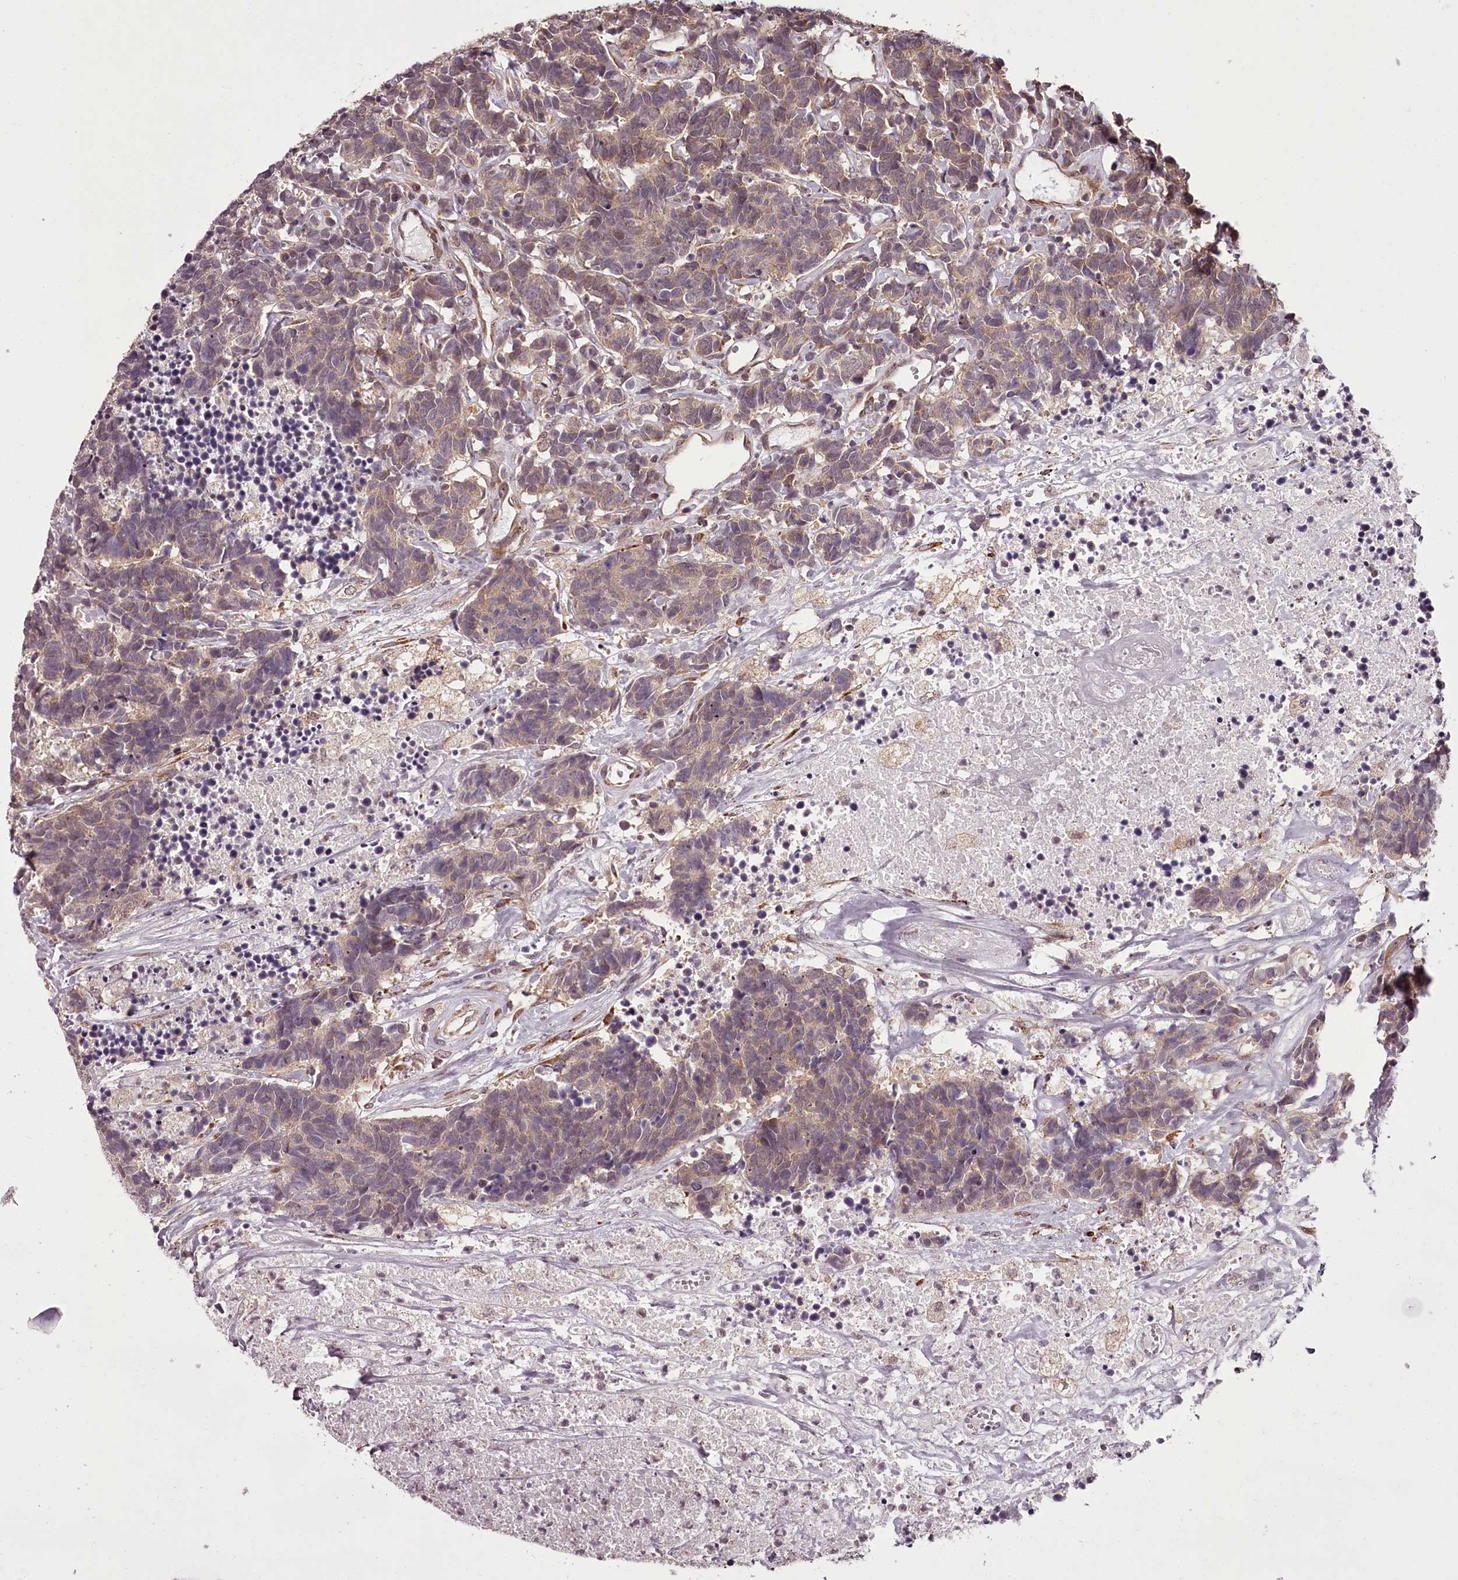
{"staining": {"intensity": "weak", "quantity": "25%-75%", "location": "cytoplasmic/membranous"}, "tissue": "carcinoid", "cell_type": "Tumor cells", "image_type": "cancer", "snomed": [{"axis": "morphology", "description": "Carcinoma, NOS"}, {"axis": "morphology", "description": "Carcinoid, malignant, NOS"}, {"axis": "topography", "description": "Urinary bladder"}], "caption": "Weak cytoplasmic/membranous protein staining is appreciated in approximately 25%-75% of tumor cells in carcinoid.", "gene": "CCDC92", "patient": {"sex": "male", "age": 57}}